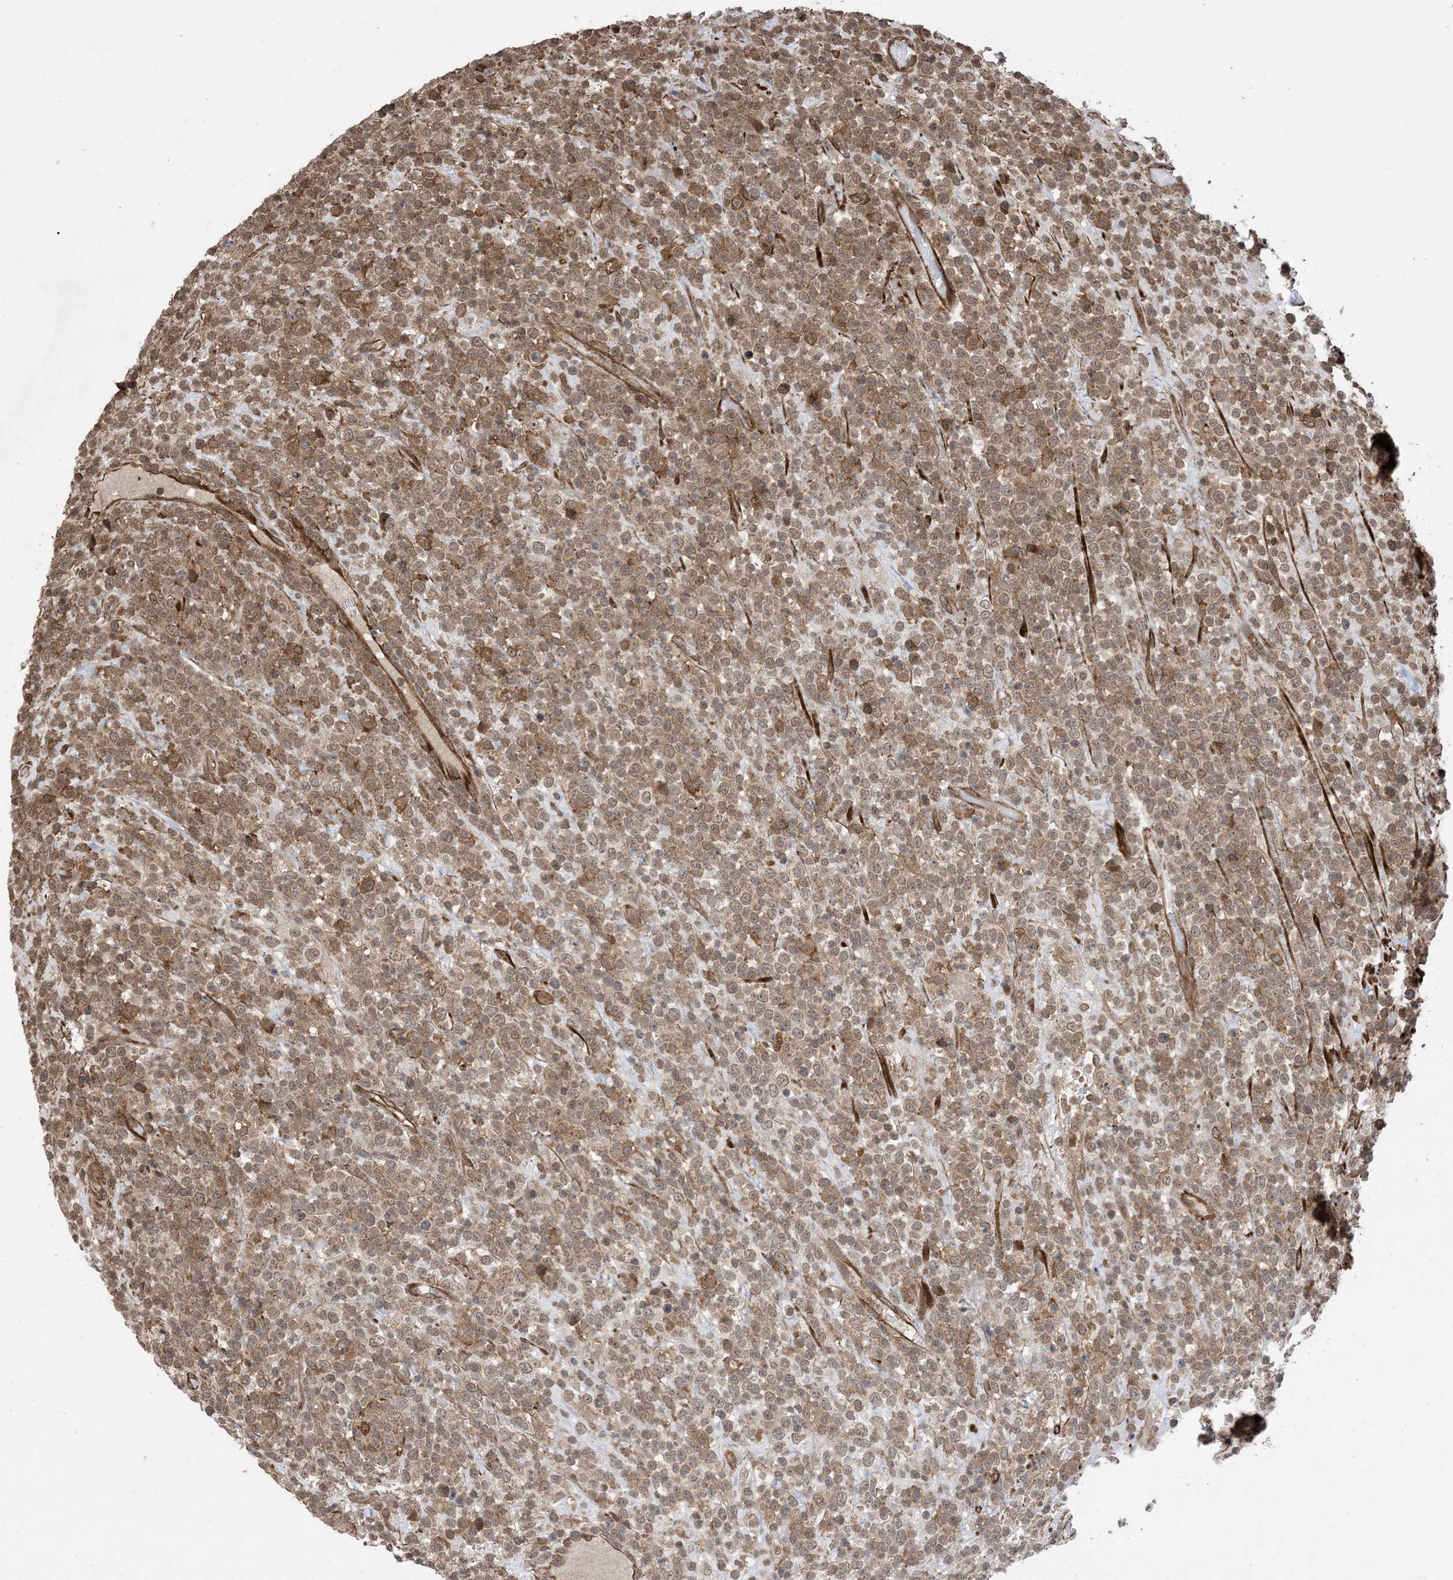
{"staining": {"intensity": "moderate", "quantity": ">75%", "location": "cytoplasmic/membranous,nuclear"}, "tissue": "lymphoma", "cell_type": "Tumor cells", "image_type": "cancer", "snomed": [{"axis": "morphology", "description": "Malignant lymphoma, non-Hodgkin's type, High grade"}, {"axis": "topography", "description": "Colon"}], "caption": "Moderate cytoplasmic/membranous and nuclear protein positivity is identified in about >75% of tumor cells in high-grade malignant lymphoma, non-Hodgkin's type.", "gene": "ZNF511", "patient": {"sex": "female", "age": 53}}